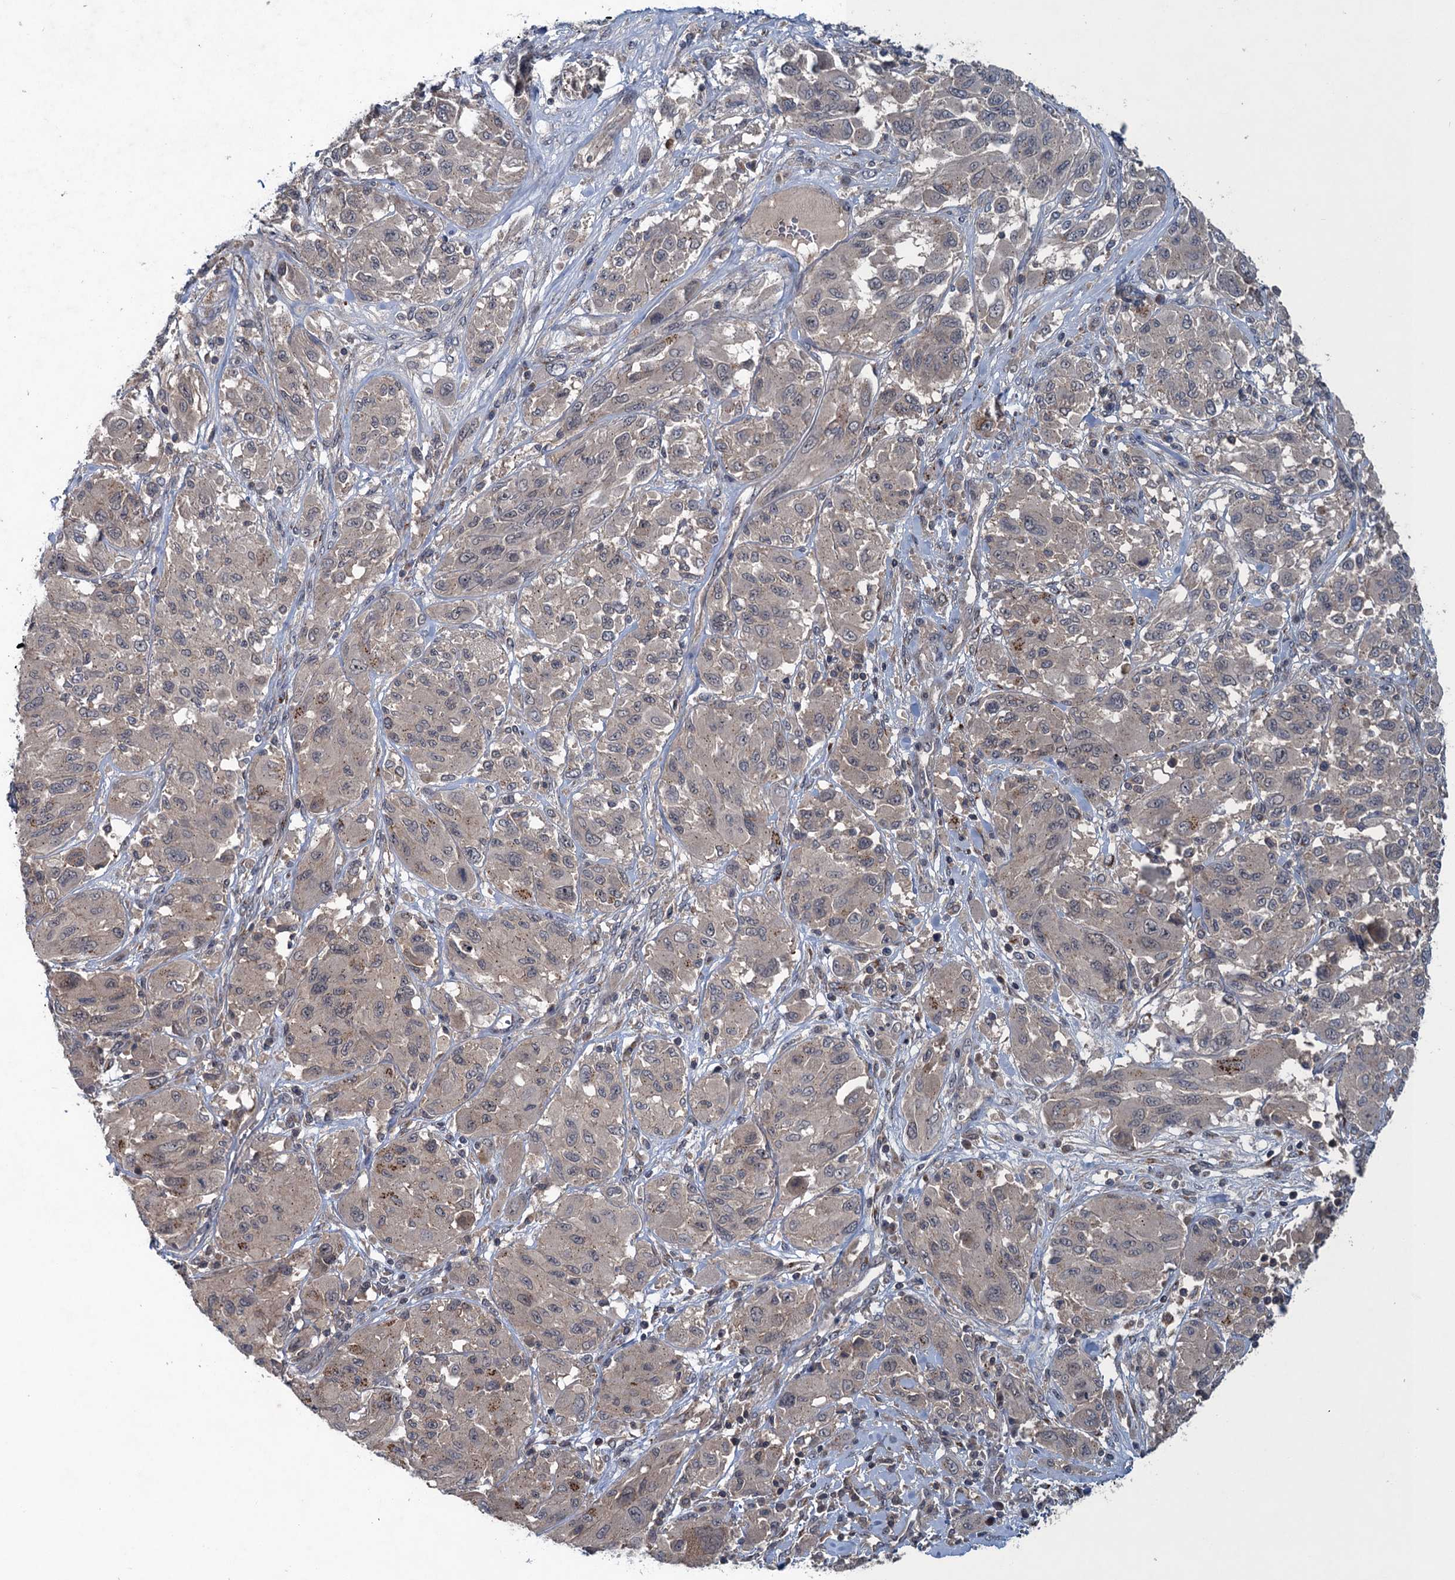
{"staining": {"intensity": "negative", "quantity": "none", "location": "none"}, "tissue": "melanoma", "cell_type": "Tumor cells", "image_type": "cancer", "snomed": [{"axis": "morphology", "description": "Malignant melanoma, NOS"}, {"axis": "topography", "description": "Skin"}], "caption": "Photomicrograph shows no protein staining in tumor cells of melanoma tissue.", "gene": "RNF165", "patient": {"sex": "female", "age": 91}}